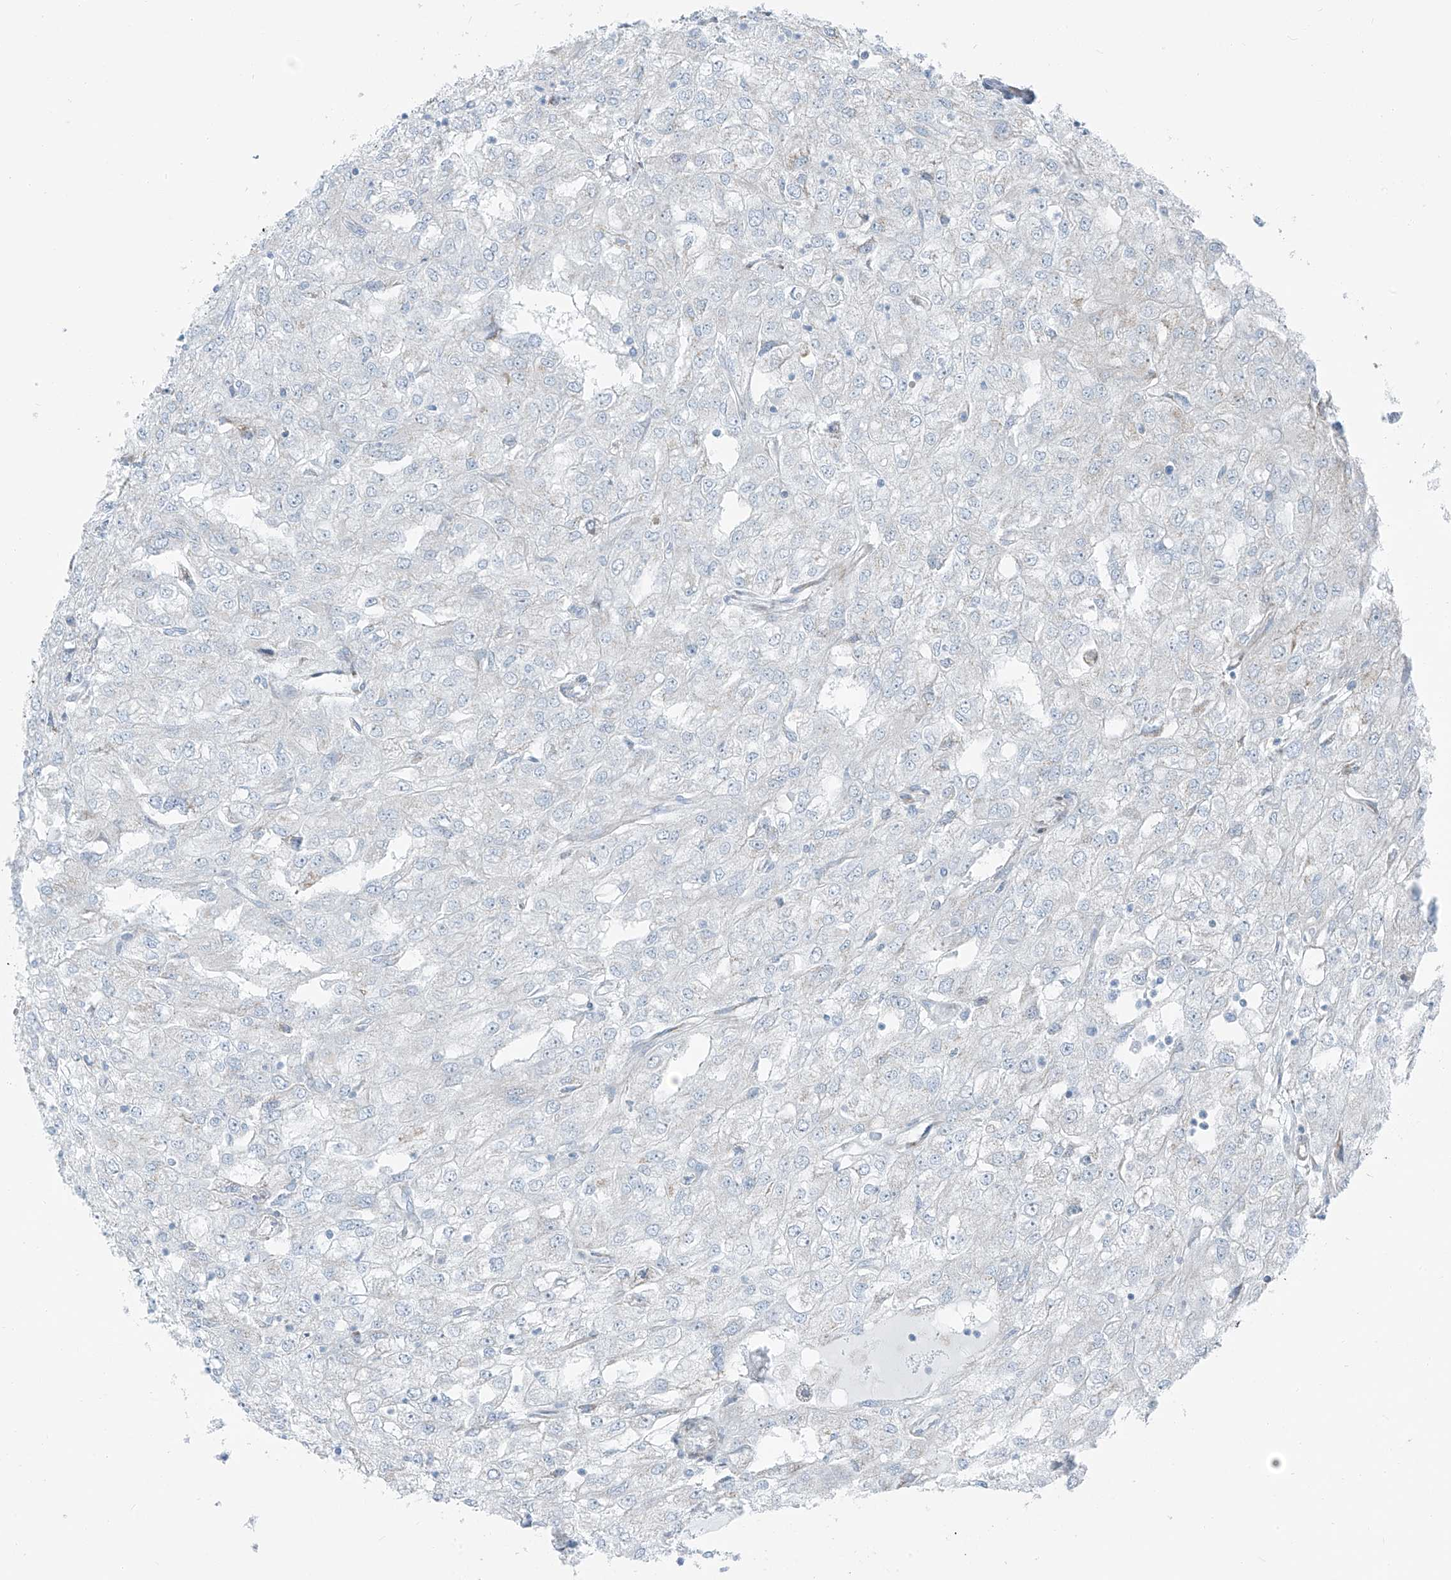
{"staining": {"intensity": "negative", "quantity": "none", "location": "none"}, "tissue": "renal cancer", "cell_type": "Tumor cells", "image_type": "cancer", "snomed": [{"axis": "morphology", "description": "Adenocarcinoma, NOS"}, {"axis": "topography", "description": "Kidney"}], "caption": "Immunohistochemical staining of human renal adenocarcinoma displays no significant positivity in tumor cells. Brightfield microscopy of immunohistochemistry stained with DAB (3,3'-diaminobenzidine) (brown) and hematoxylin (blue), captured at high magnification.", "gene": "HIC2", "patient": {"sex": "female", "age": 54}}